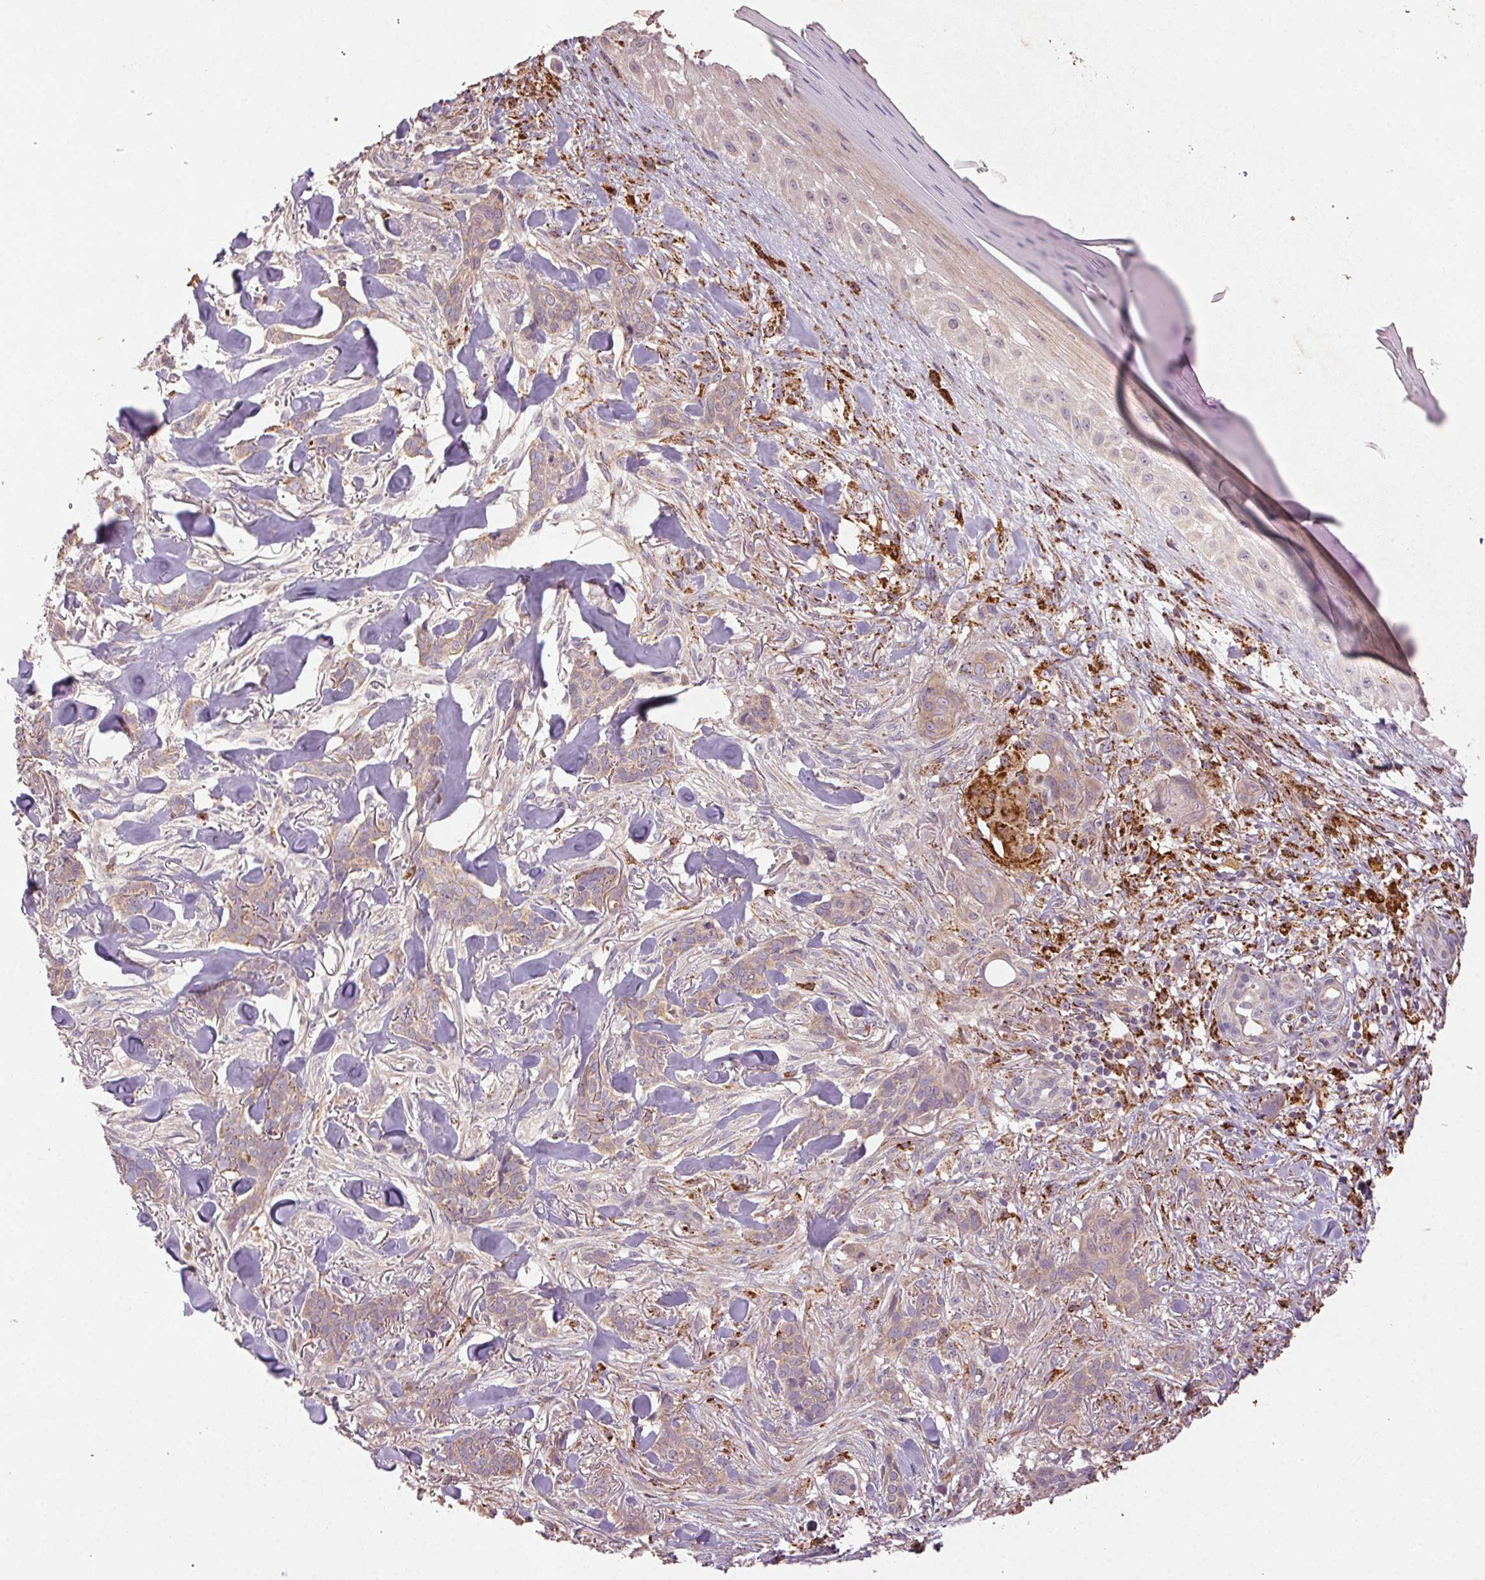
{"staining": {"intensity": "weak", "quantity": ">75%", "location": "cytoplasmic/membranous"}, "tissue": "skin cancer", "cell_type": "Tumor cells", "image_type": "cancer", "snomed": [{"axis": "morphology", "description": "Basal cell carcinoma"}, {"axis": "topography", "description": "Skin"}], "caption": "DAB (3,3'-diaminobenzidine) immunohistochemical staining of skin cancer (basal cell carcinoma) displays weak cytoplasmic/membranous protein staining in about >75% of tumor cells. The protein is shown in brown color, while the nuclei are stained blue.", "gene": "FNBP1L", "patient": {"sex": "female", "age": 61}}